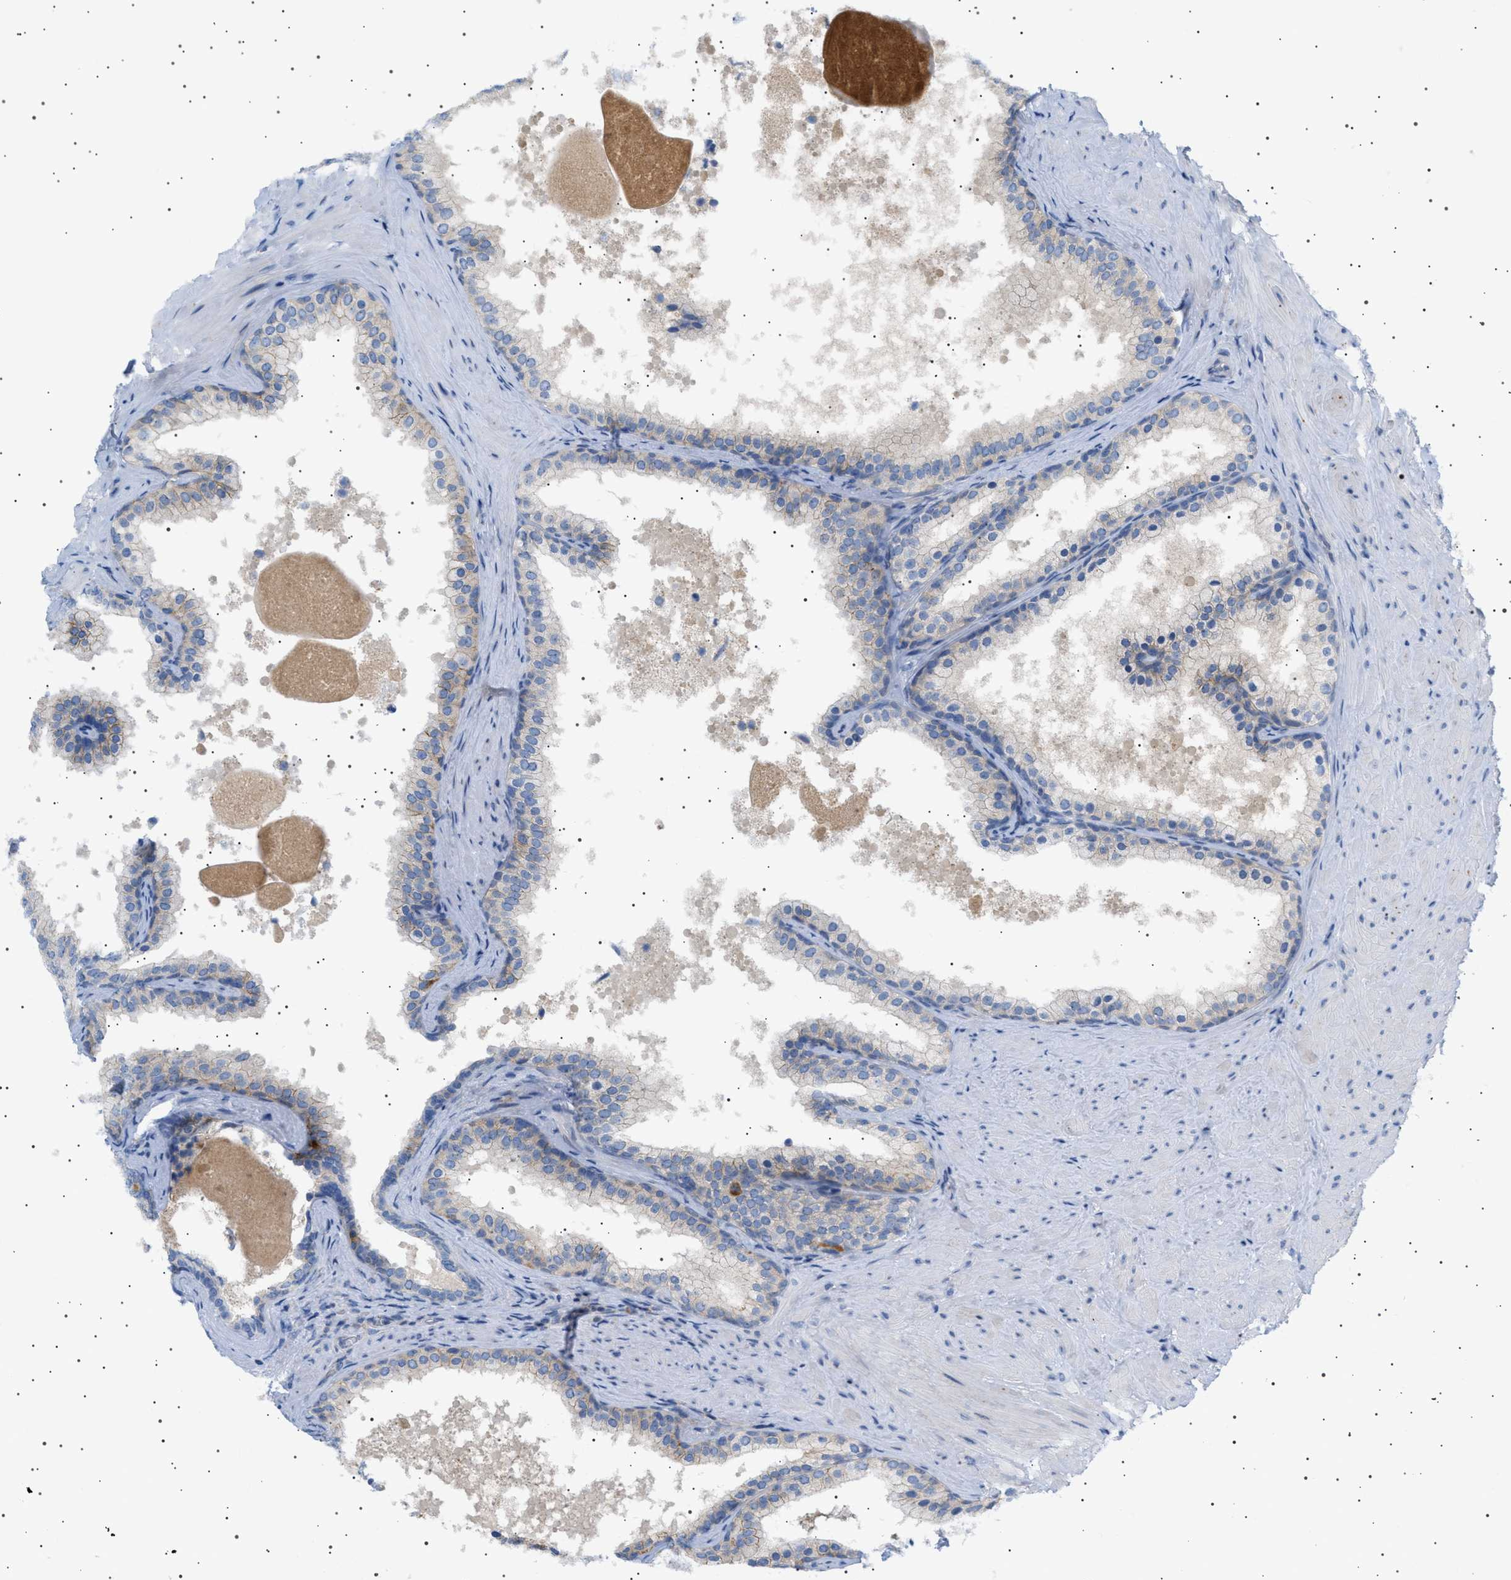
{"staining": {"intensity": "weak", "quantity": "<25%", "location": "cytoplasmic/membranous"}, "tissue": "prostate cancer", "cell_type": "Tumor cells", "image_type": "cancer", "snomed": [{"axis": "morphology", "description": "Adenocarcinoma, Low grade"}, {"axis": "topography", "description": "Prostate"}], "caption": "Immunohistochemical staining of human prostate low-grade adenocarcinoma reveals no significant staining in tumor cells.", "gene": "ADCY10", "patient": {"sex": "male", "age": 69}}